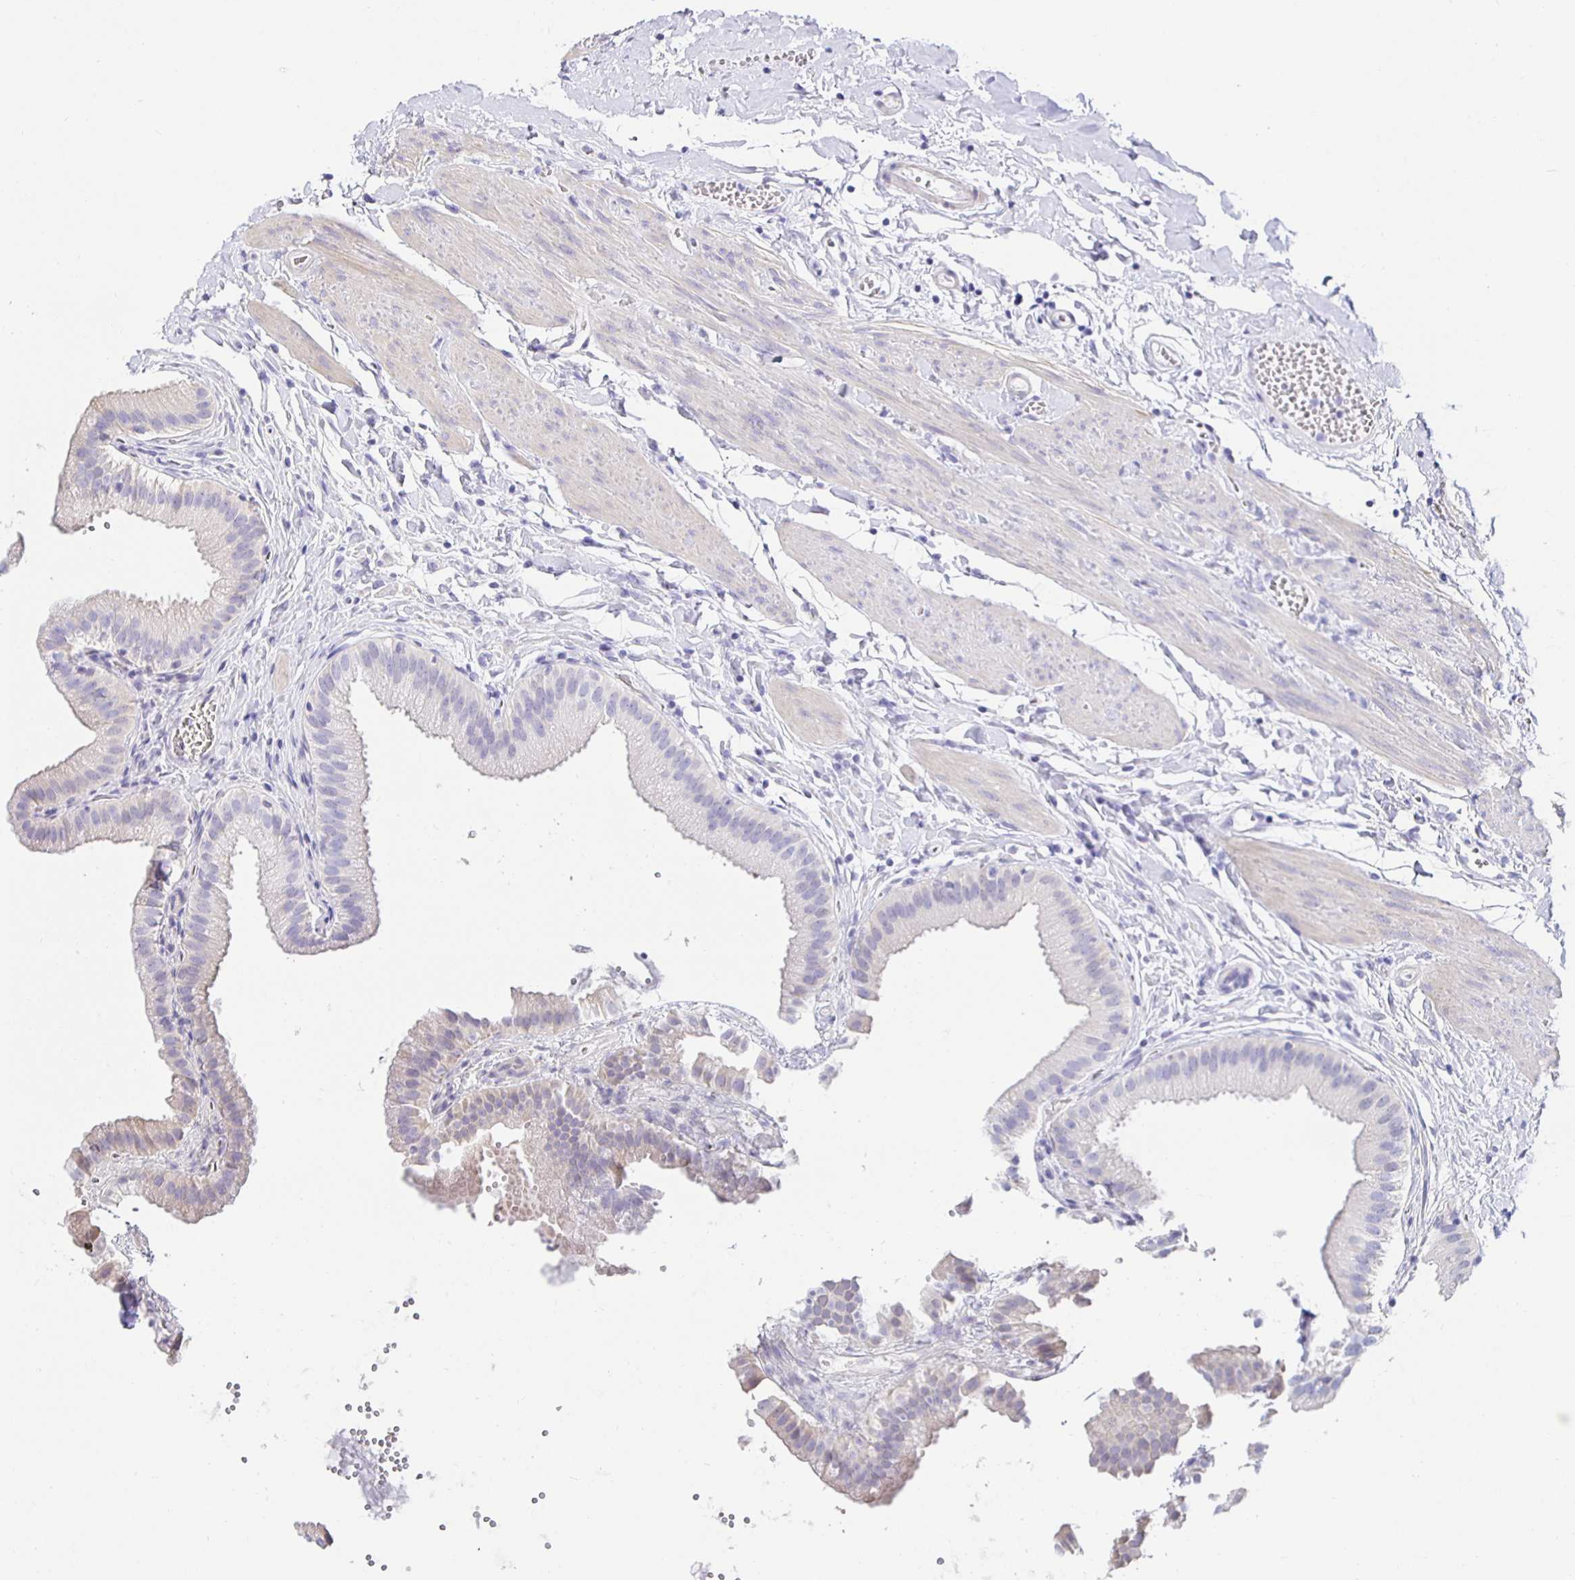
{"staining": {"intensity": "negative", "quantity": "none", "location": "none"}, "tissue": "gallbladder", "cell_type": "Glandular cells", "image_type": "normal", "snomed": [{"axis": "morphology", "description": "Normal tissue, NOS"}, {"axis": "topography", "description": "Gallbladder"}], "caption": "Glandular cells show no significant positivity in benign gallbladder. (DAB (3,3'-diaminobenzidine) IHC with hematoxylin counter stain).", "gene": "HSPA4L", "patient": {"sex": "female", "age": 63}}